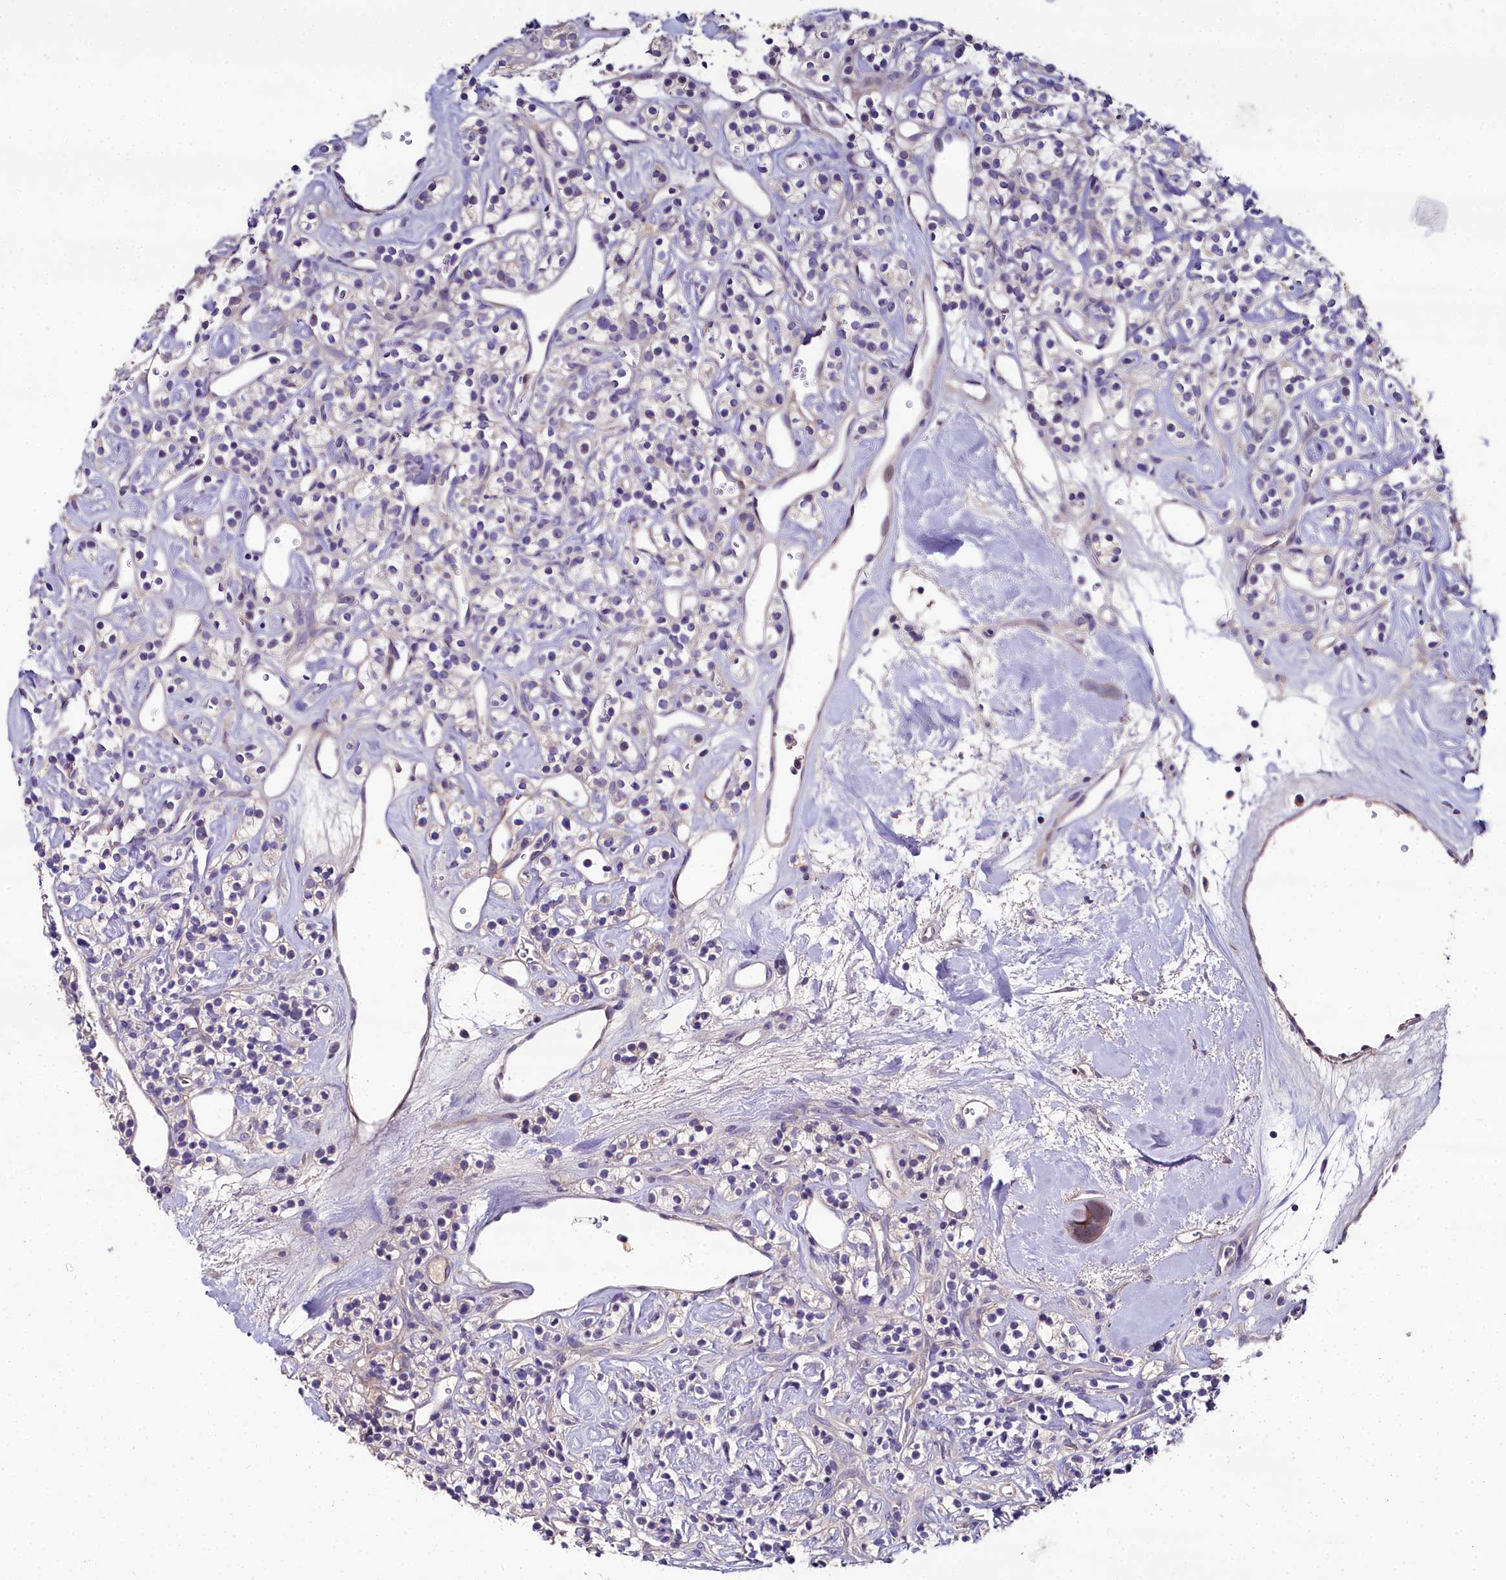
{"staining": {"intensity": "negative", "quantity": "none", "location": "none"}, "tissue": "renal cancer", "cell_type": "Tumor cells", "image_type": "cancer", "snomed": [{"axis": "morphology", "description": "Adenocarcinoma, NOS"}, {"axis": "topography", "description": "Kidney"}], "caption": "A histopathology image of human adenocarcinoma (renal) is negative for staining in tumor cells.", "gene": "NT5M", "patient": {"sex": "male", "age": 77}}